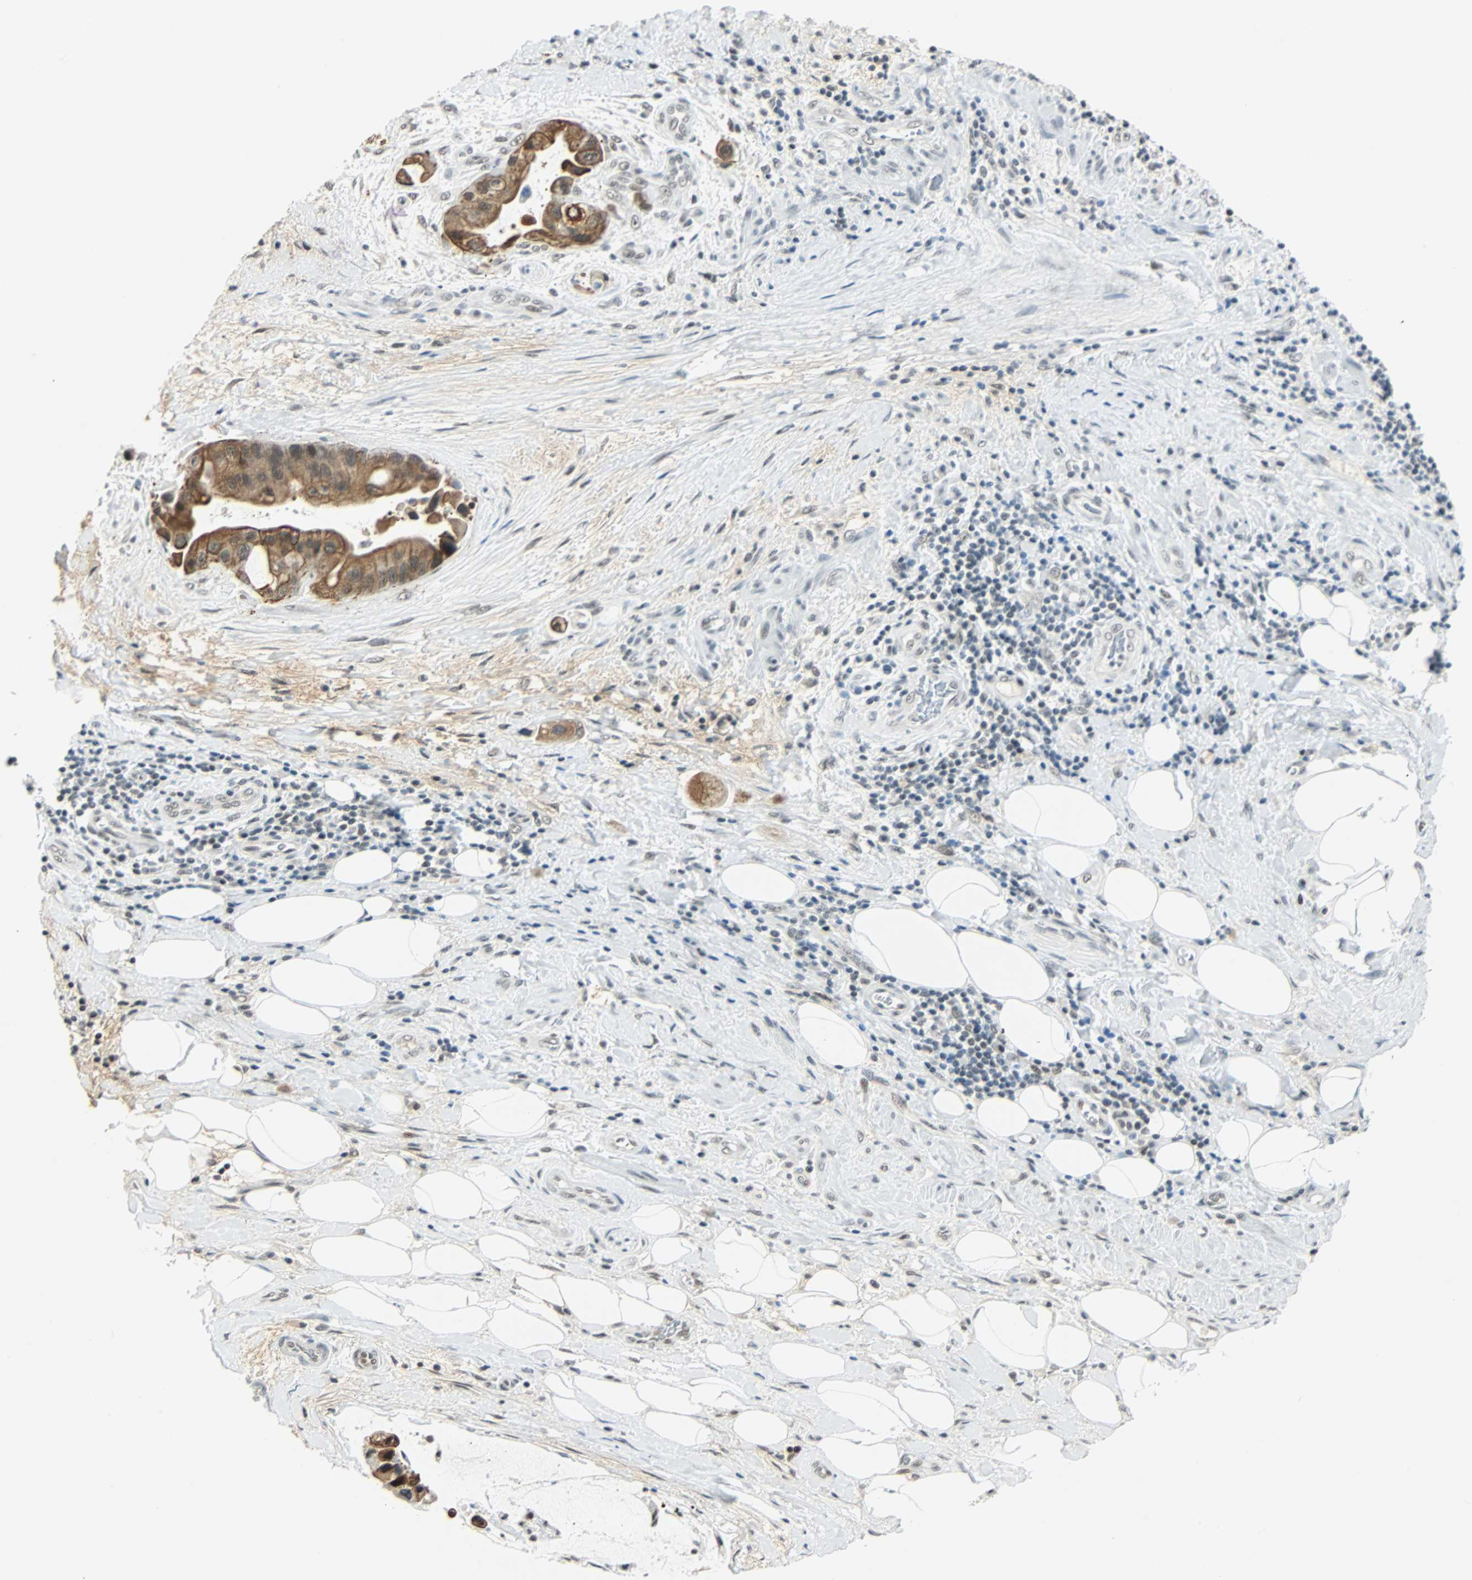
{"staining": {"intensity": "strong", "quantity": ">75%", "location": "cytoplasmic/membranous"}, "tissue": "liver cancer", "cell_type": "Tumor cells", "image_type": "cancer", "snomed": [{"axis": "morphology", "description": "Normal tissue, NOS"}, {"axis": "morphology", "description": "Cholangiocarcinoma"}, {"axis": "topography", "description": "Liver"}, {"axis": "topography", "description": "Peripheral nerve tissue"}], "caption": "Cholangiocarcinoma (liver) stained for a protein shows strong cytoplasmic/membranous positivity in tumor cells.", "gene": "NELFE", "patient": {"sex": "male", "age": 50}}